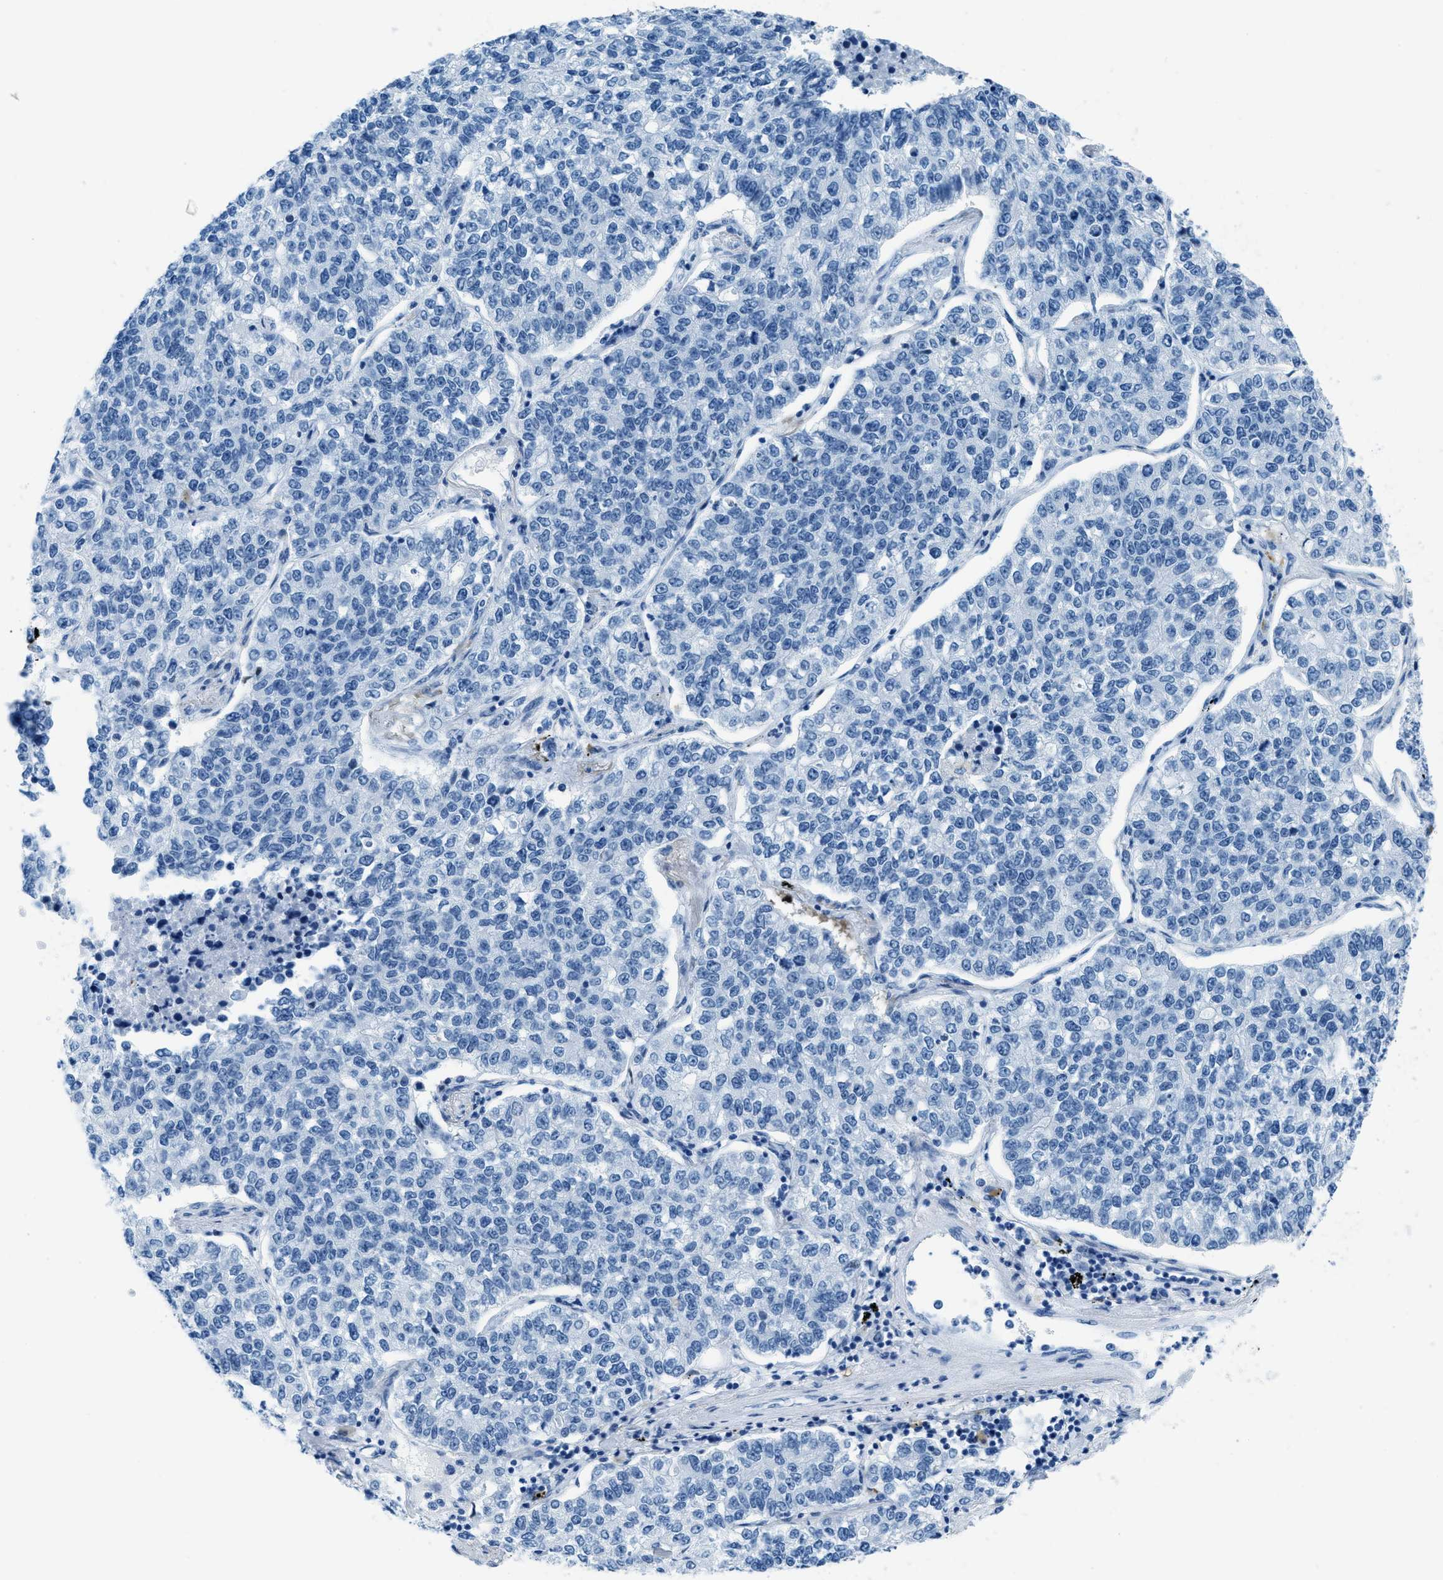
{"staining": {"intensity": "negative", "quantity": "none", "location": "none"}, "tissue": "lung cancer", "cell_type": "Tumor cells", "image_type": "cancer", "snomed": [{"axis": "morphology", "description": "Adenocarcinoma, NOS"}, {"axis": "topography", "description": "Lung"}], "caption": "Tumor cells show no significant protein positivity in lung cancer.", "gene": "PLA2G2A", "patient": {"sex": "male", "age": 49}}